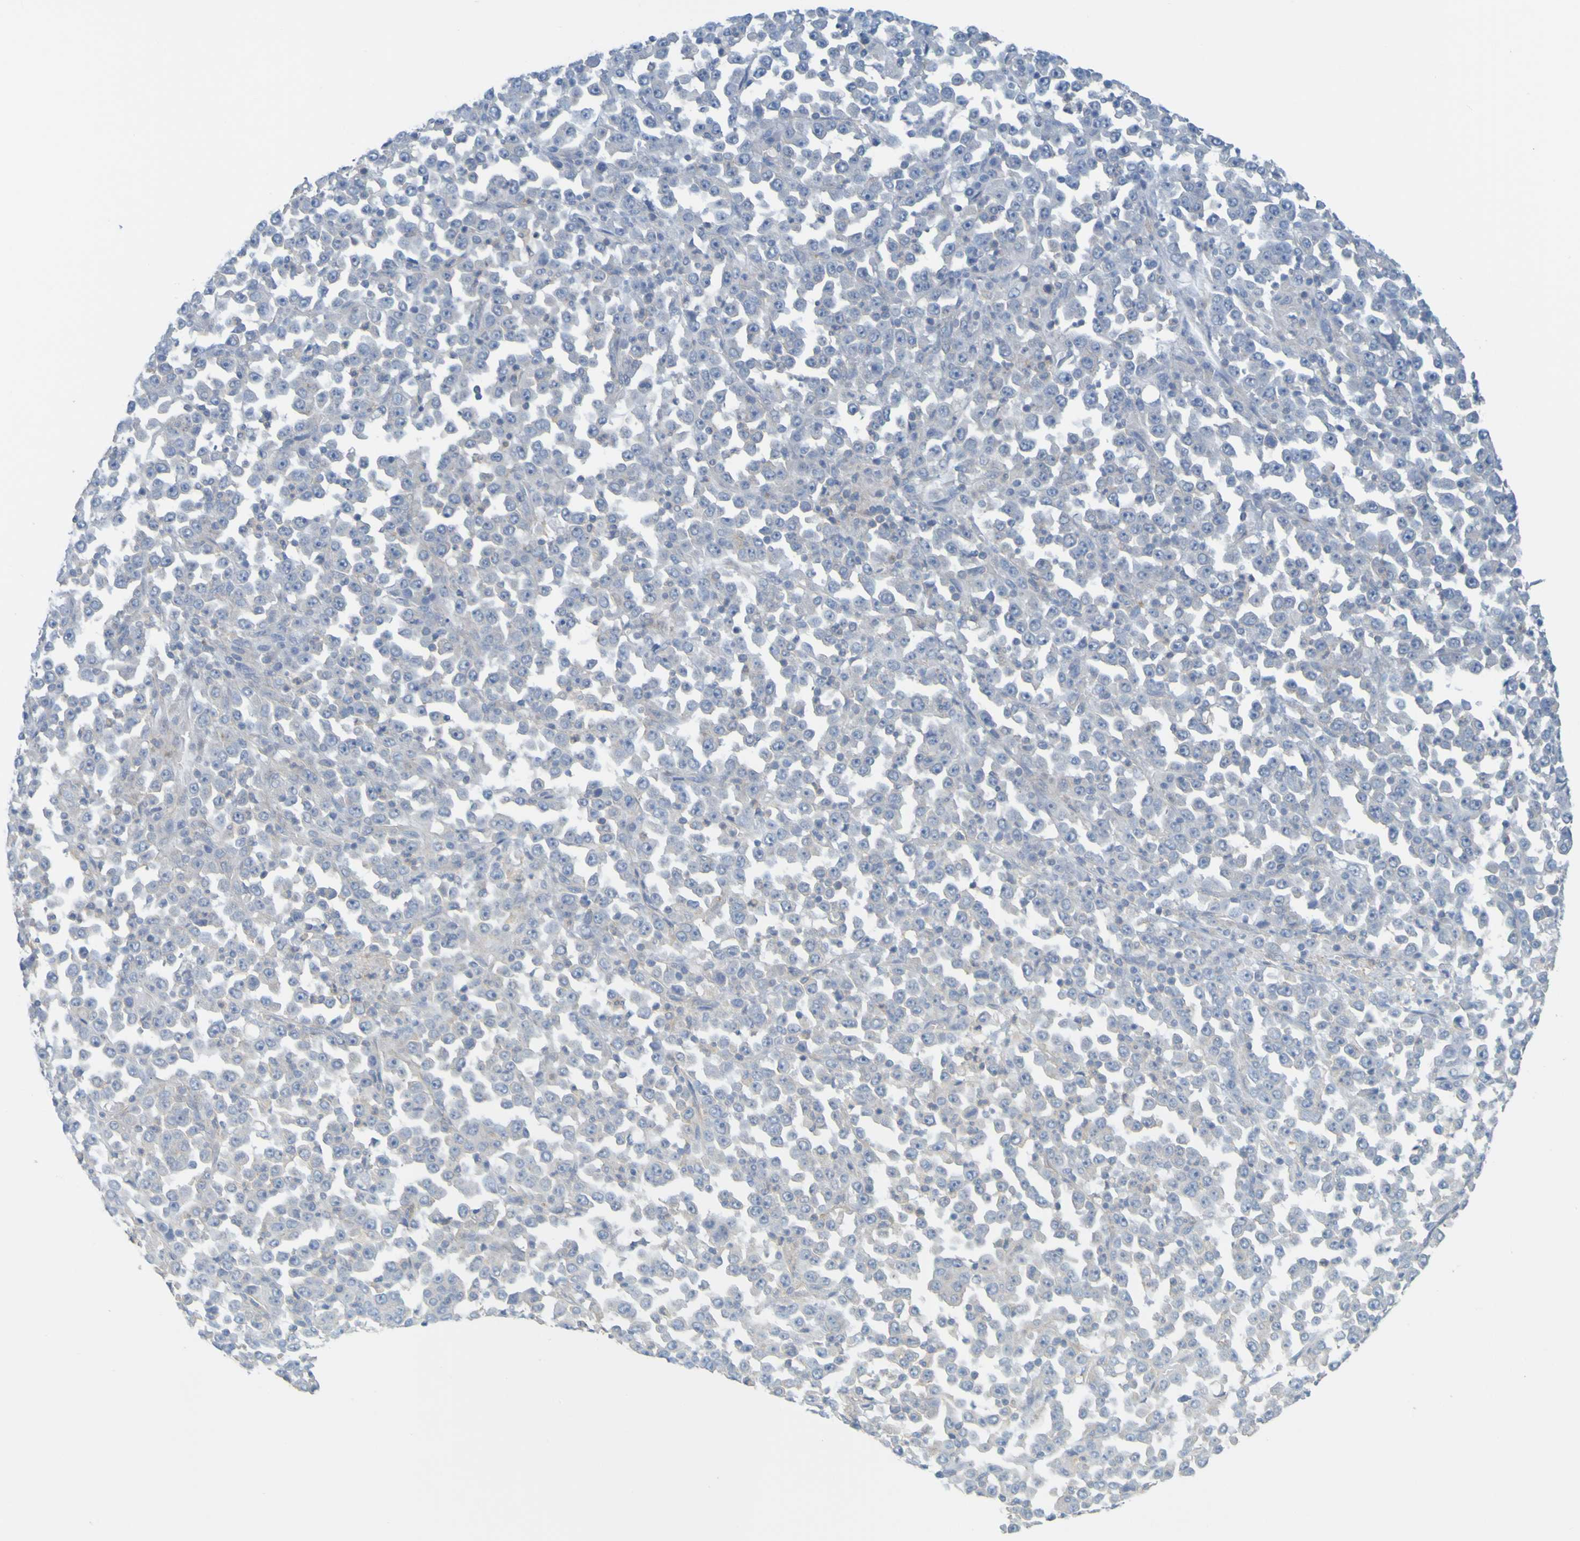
{"staining": {"intensity": "negative", "quantity": "none", "location": "none"}, "tissue": "stomach cancer", "cell_type": "Tumor cells", "image_type": "cancer", "snomed": [{"axis": "morphology", "description": "Normal tissue, NOS"}, {"axis": "morphology", "description": "Adenocarcinoma, NOS"}, {"axis": "topography", "description": "Stomach, upper"}, {"axis": "topography", "description": "Stomach"}], "caption": "High magnification brightfield microscopy of stomach adenocarcinoma stained with DAB (brown) and counterstained with hematoxylin (blue): tumor cells show no significant expression.", "gene": "APPL1", "patient": {"sex": "male", "age": 59}}